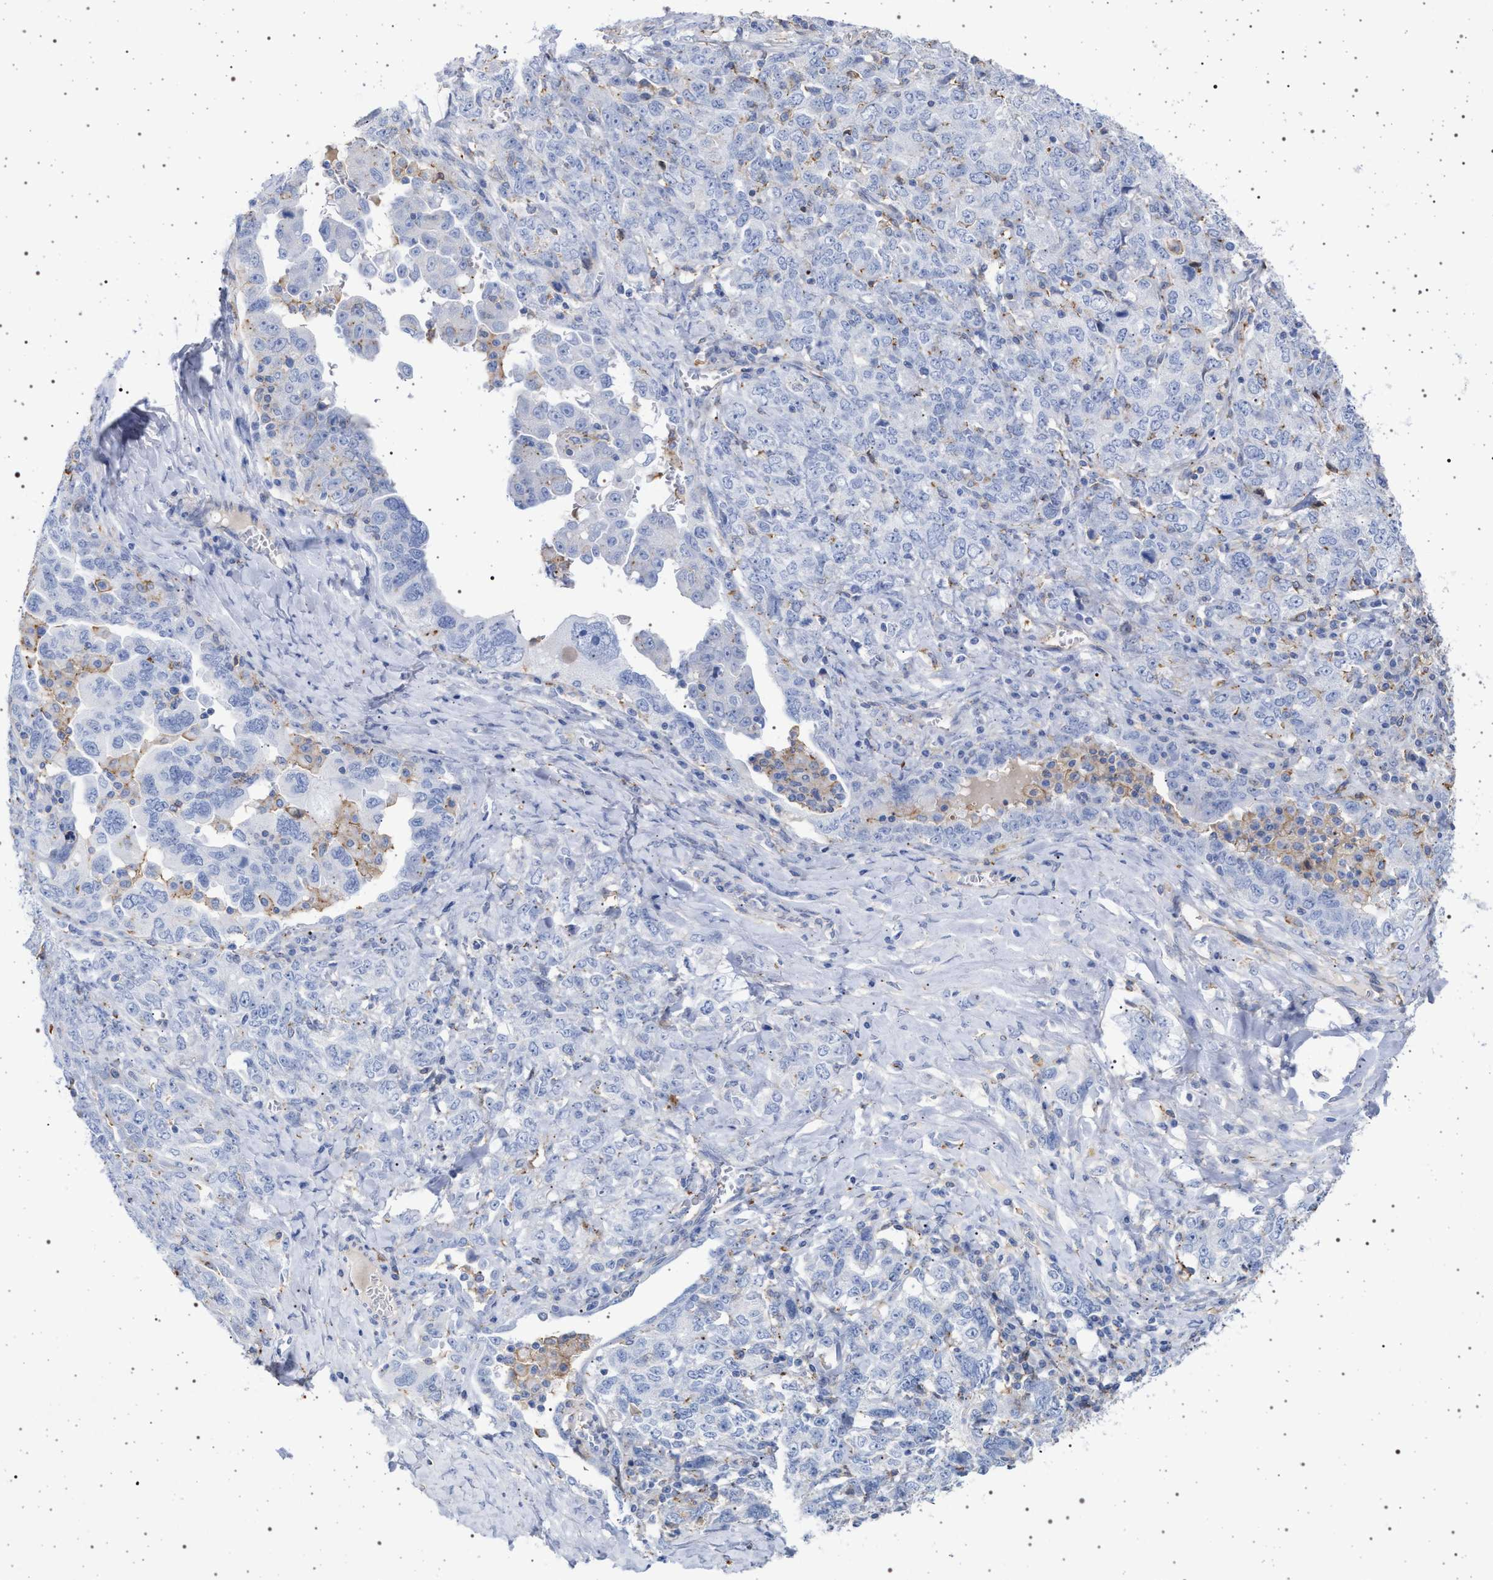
{"staining": {"intensity": "negative", "quantity": "none", "location": "none"}, "tissue": "ovarian cancer", "cell_type": "Tumor cells", "image_type": "cancer", "snomed": [{"axis": "morphology", "description": "Carcinoma, endometroid"}, {"axis": "topography", "description": "Ovary"}], "caption": "This is an immunohistochemistry photomicrograph of ovarian cancer. There is no expression in tumor cells.", "gene": "PLG", "patient": {"sex": "female", "age": 62}}